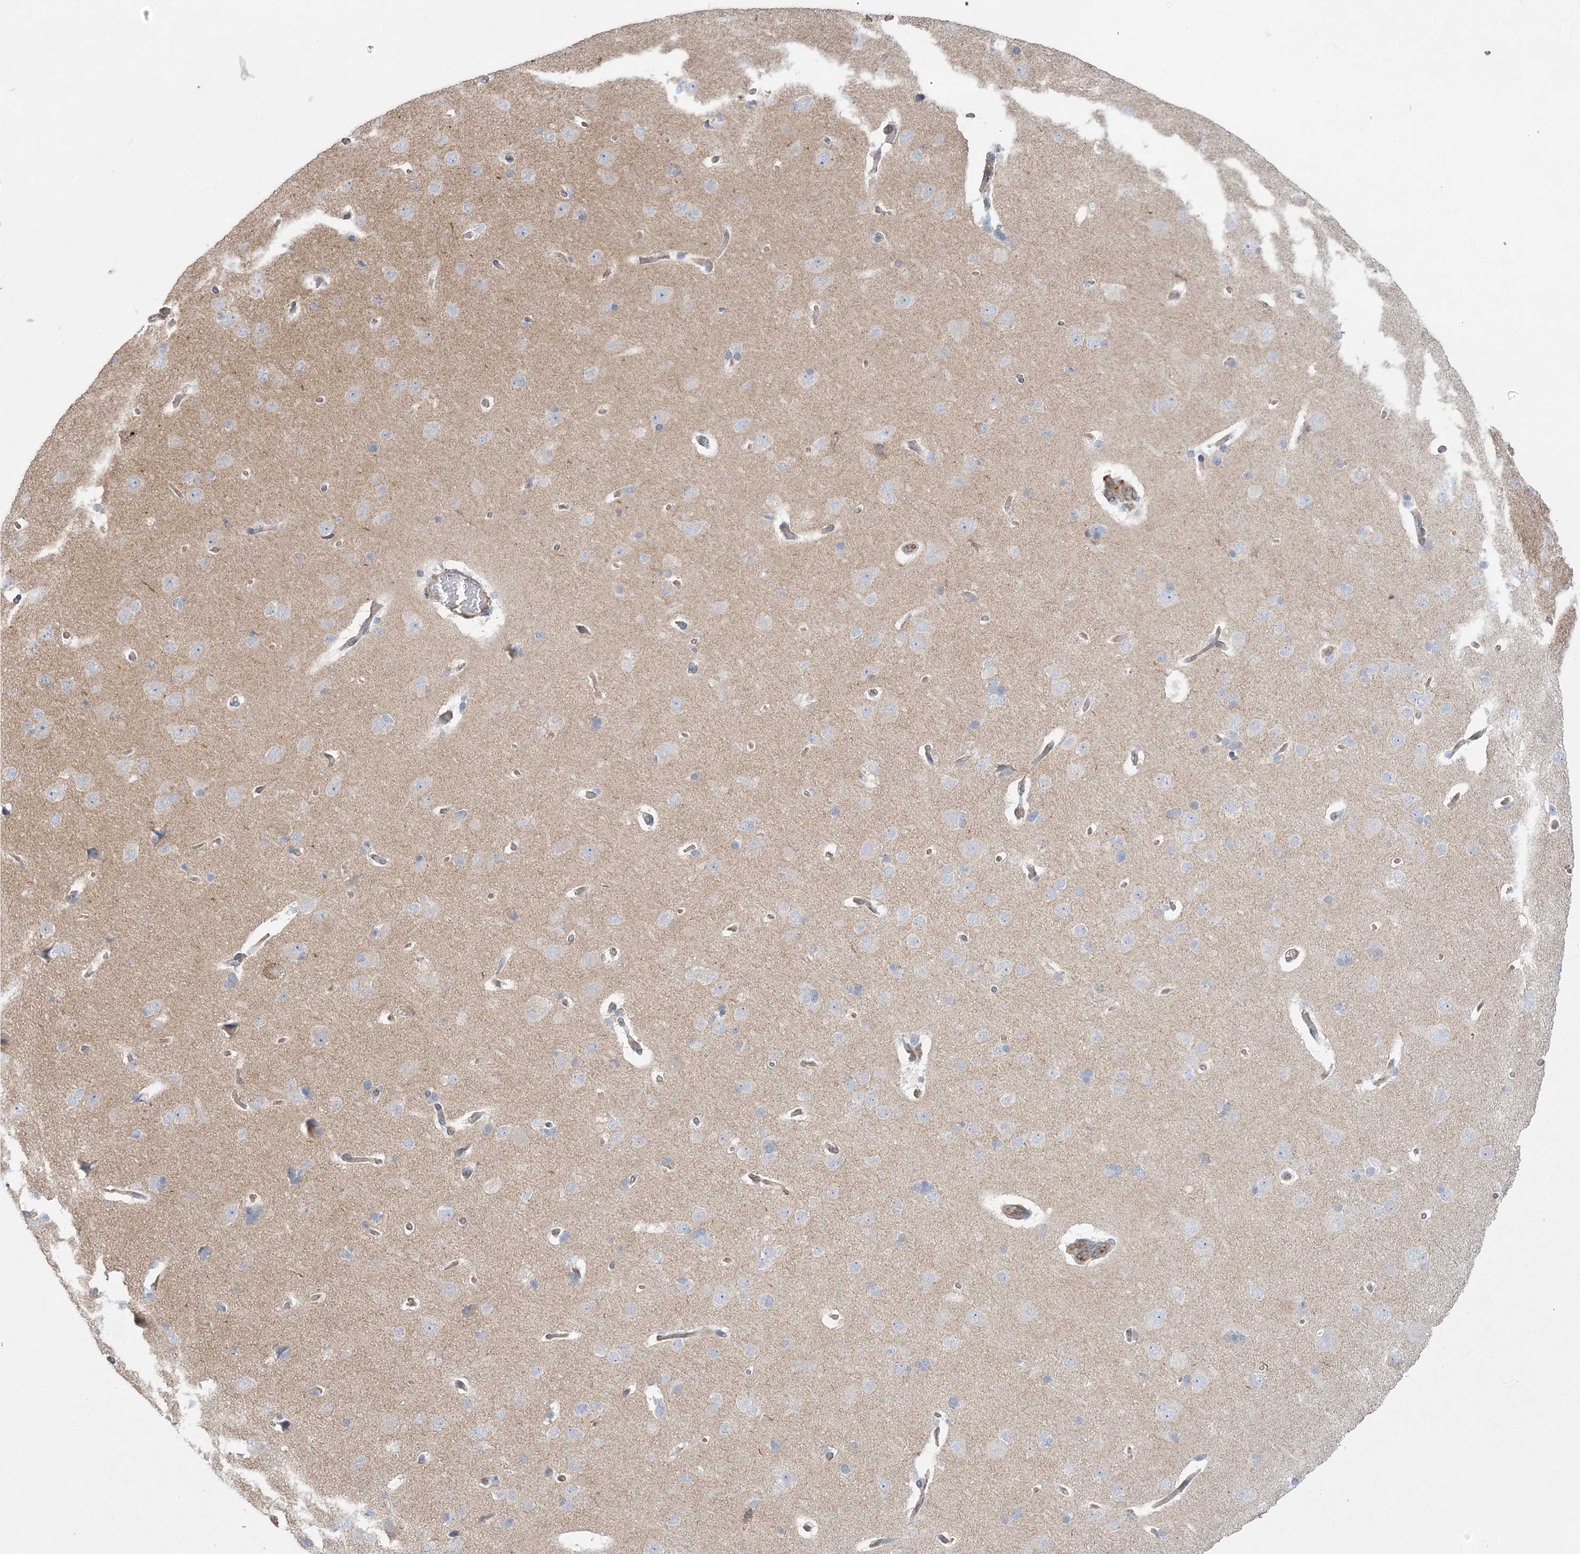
{"staining": {"intensity": "negative", "quantity": "none", "location": "none"}, "tissue": "cerebral cortex", "cell_type": "Endothelial cells", "image_type": "normal", "snomed": [{"axis": "morphology", "description": "Normal tissue, NOS"}, {"axis": "topography", "description": "Cerebral cortex"}], "caption": "This is an IHC photomicrograph of benign cerebral cortex. There is no expression in endothelial cells.", "gene": "PIGC", "patient": {"sex": "male", "age": 62}}